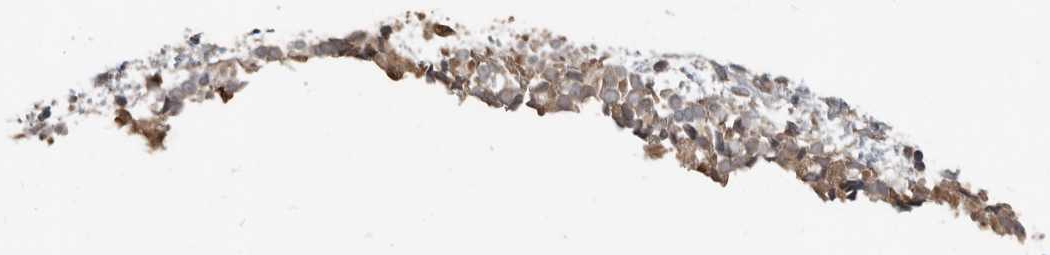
{"staining": {"intensity": "moderate", "quantity": ">75%", "location": "cytoplasmic/membranous"}, "tissue": "nasopharynx", "cell_type": "Respiratory epithelial cells", "image_type": "normal", "snomed": [{"axis": "morphology", "description": "Normal tissue, NOS"}, {"axis": "topography", "description": "Nasopharynx"}], "caption": "Immunohistochemistry (IHC) histopathology image of unremarkable nasopharynx: nasopharynx stained using immunohistochemistry (IHC) reveals medium levels of moderate protein expression localized specifically in the cytoplasmic/membranous of respiratory epithelial cells, appearing as a cytoplasmic/membranous brown color.", "gene": "SLC6A7", "patient": {"sex": "male", "age": 22}}